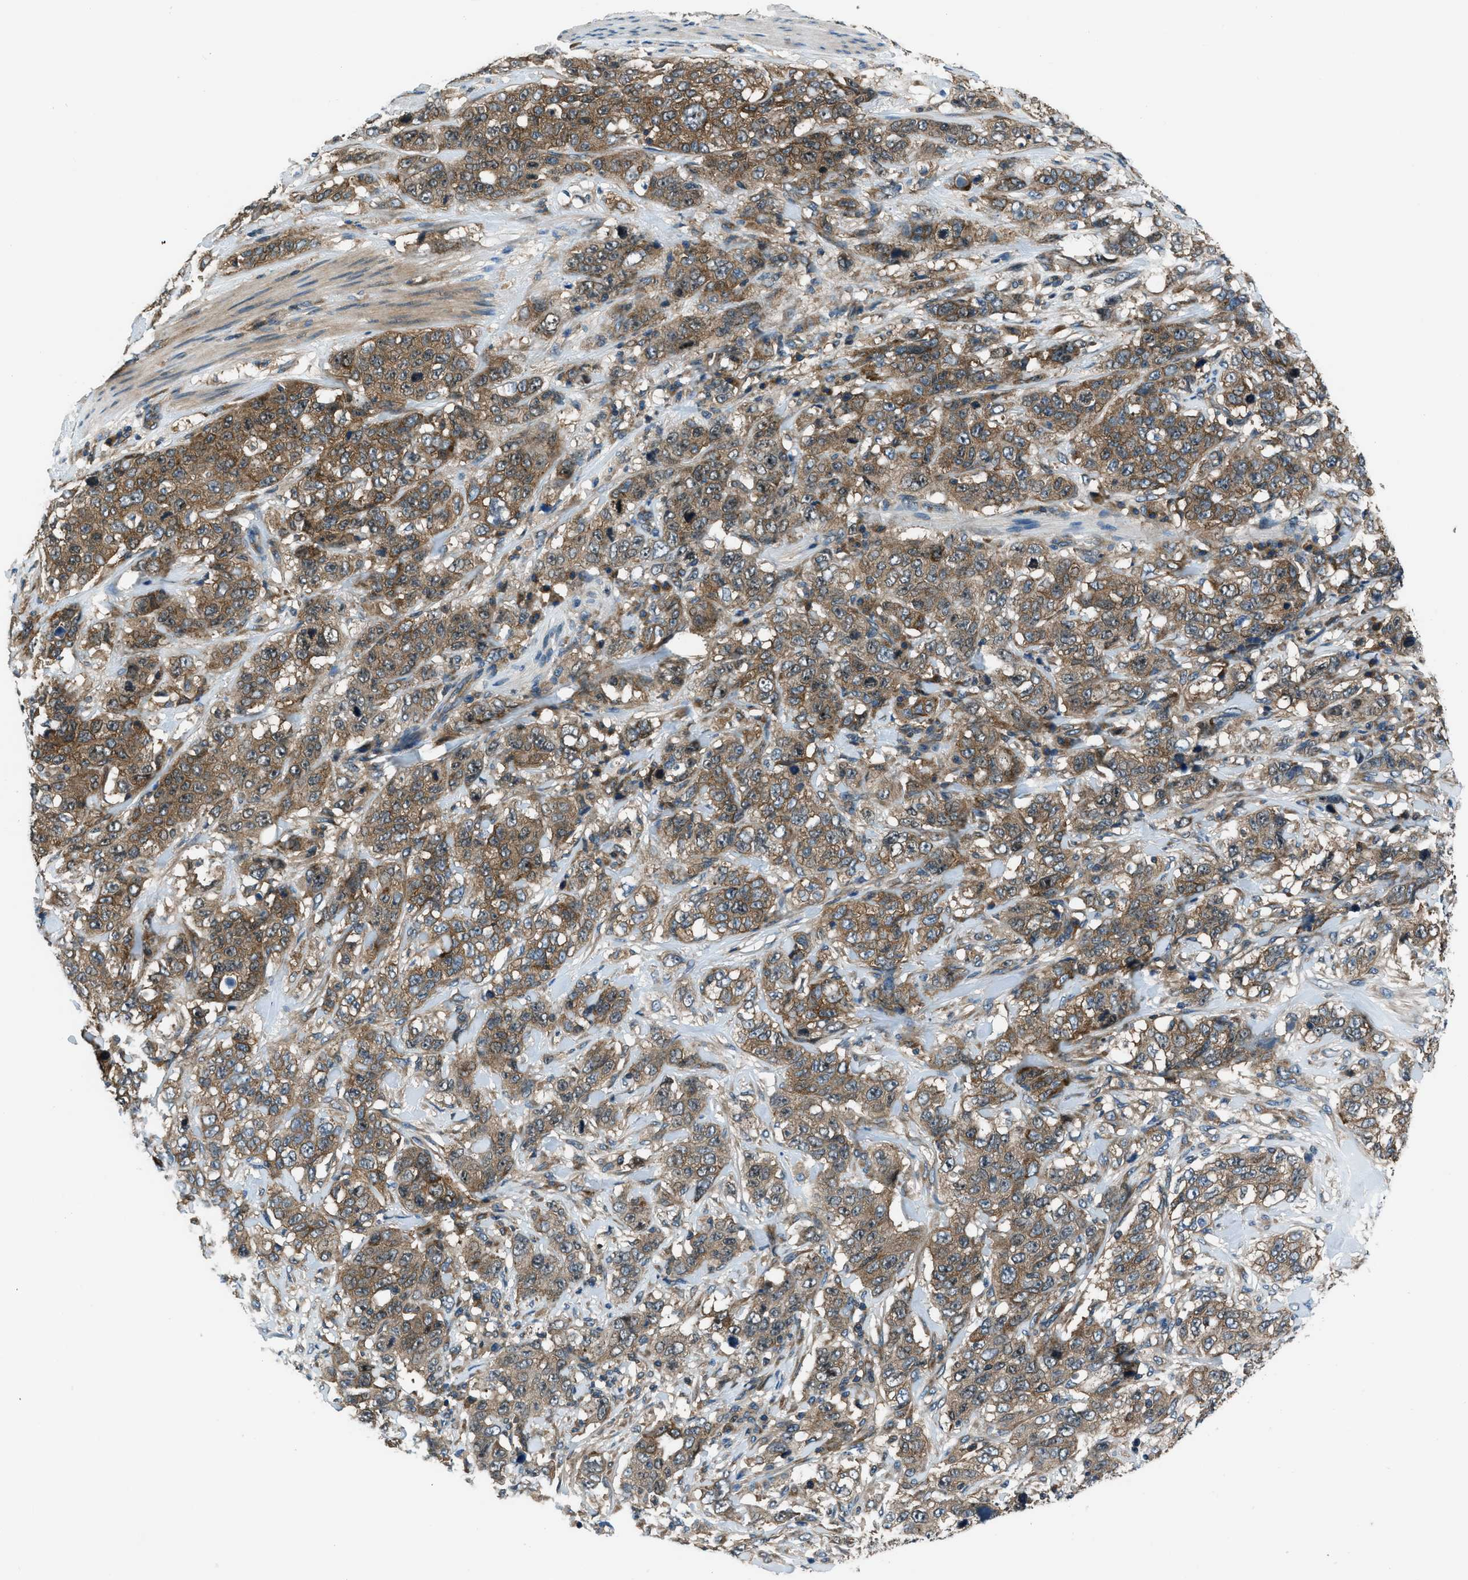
{"staining": {"intensity": "moderate", "quantity": ">75%", "location": "cytoplasmic/membranous"}, "tissue": "stomach cancer", "cell_type": "Tumor cells", "image_type": "cancer", "snomed": [{"axis": "morphology", "description": "Adenocarcinoma, NOS"}, {"axis": "topography", "description": "Stomach"}], "caption": "The photomicrograph reveals a brown stain indicating the presence of a protein in the cytoplasmic/membranous of tumor cells in stomach cancer (adenocarcinoma).", "gene": "ARFGAP2", "patient": {"sex": "male", "age": 48}}